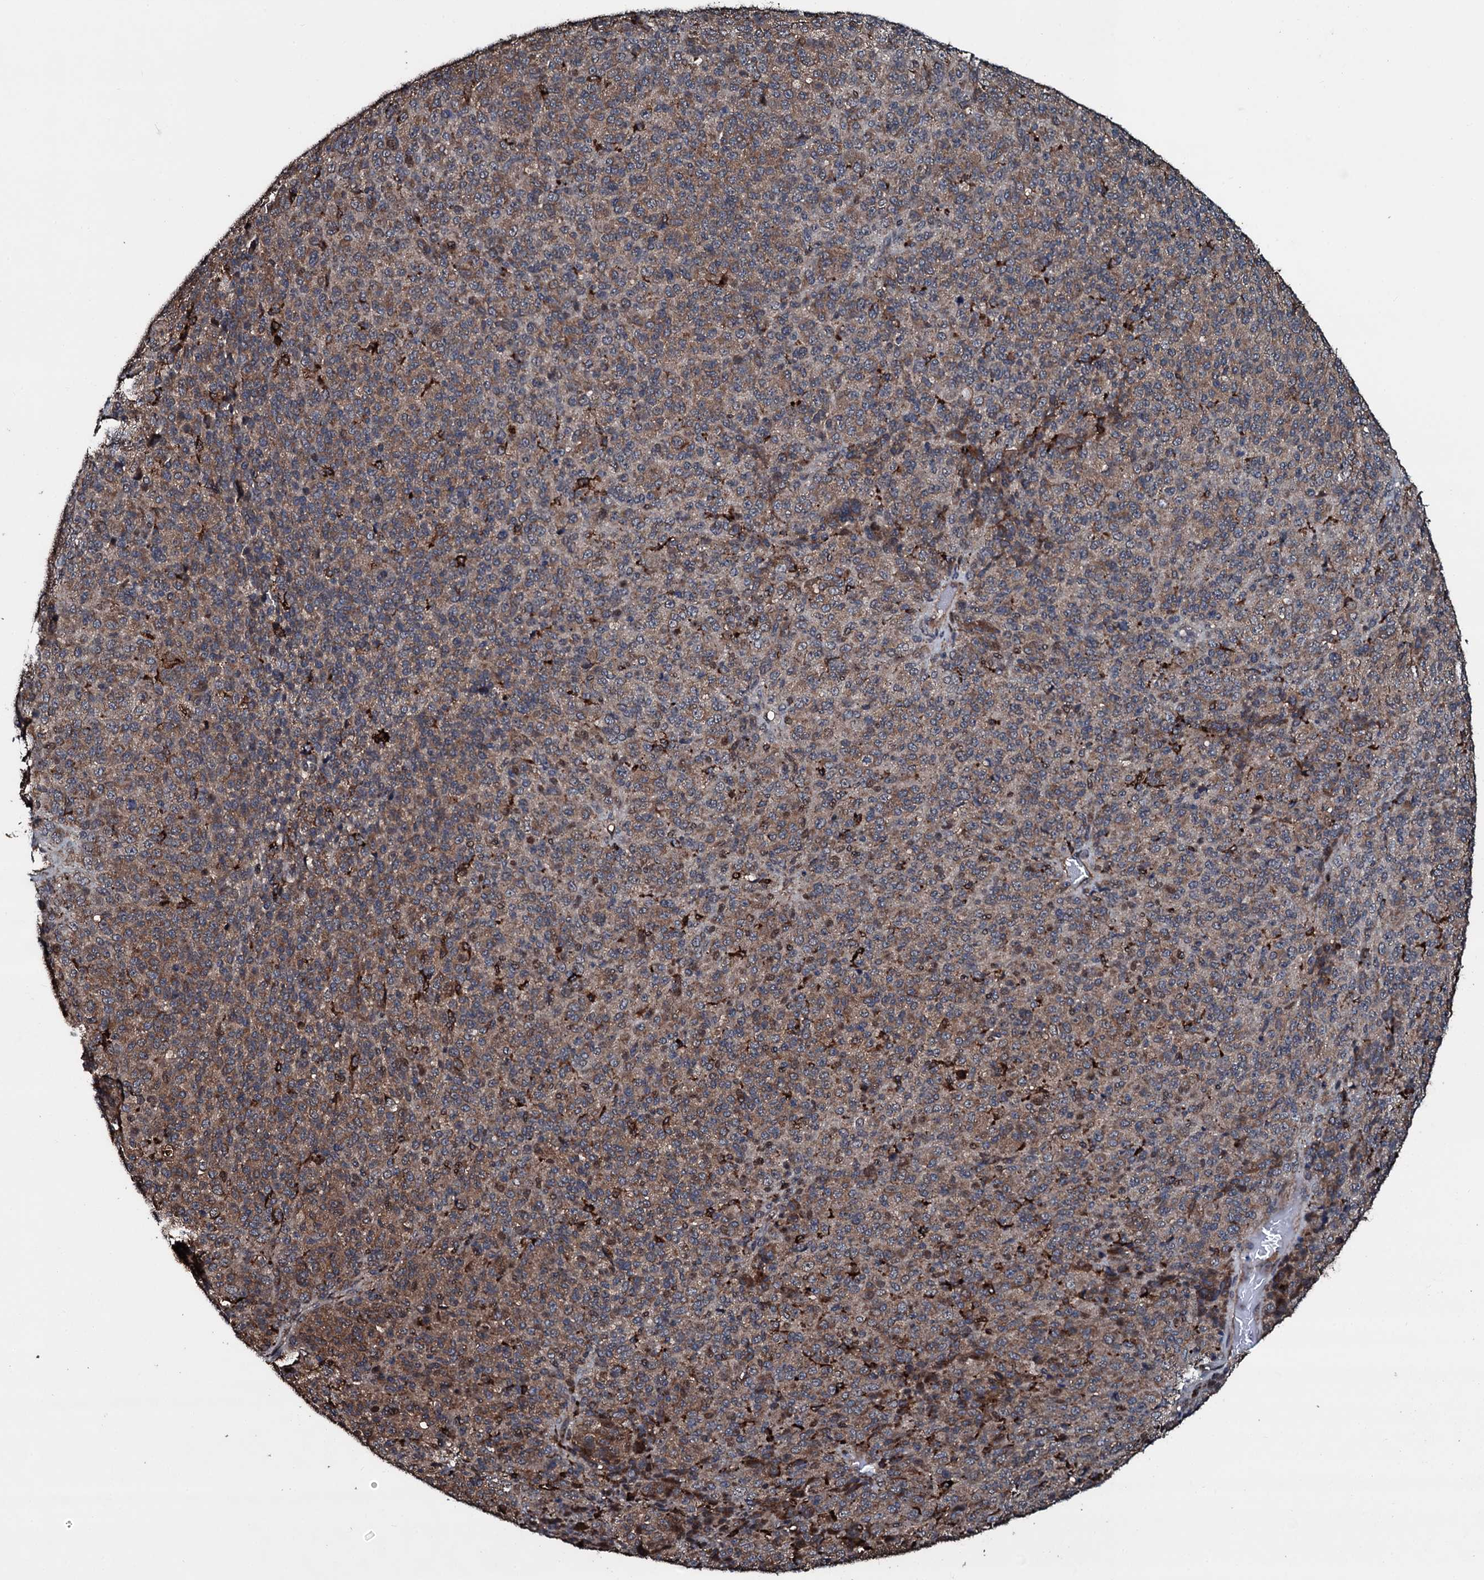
{"staining": {"intensity": "weak", "quantity": ">75%", "location": "cytoplasmic/membranous"}, "tissue": "melanoma", "cell_type": "Tumor cells", "image_type": "cancer", "snomed": [{"axis": "morphology", "description": "Malignant melanoma, Metastatic site"}, {"axis": "topography", "description": "Brain"}], "caption": "Immunohistochemistry (IHC) photomicrograph of melanoma stained for a protein (brown), which demonstrates low levels of weak cytoplasmic/membranous positivity in about >75% of tumor cells.", "gene": "TPGS2", "patient": {"sex": "female", "age": 56}}